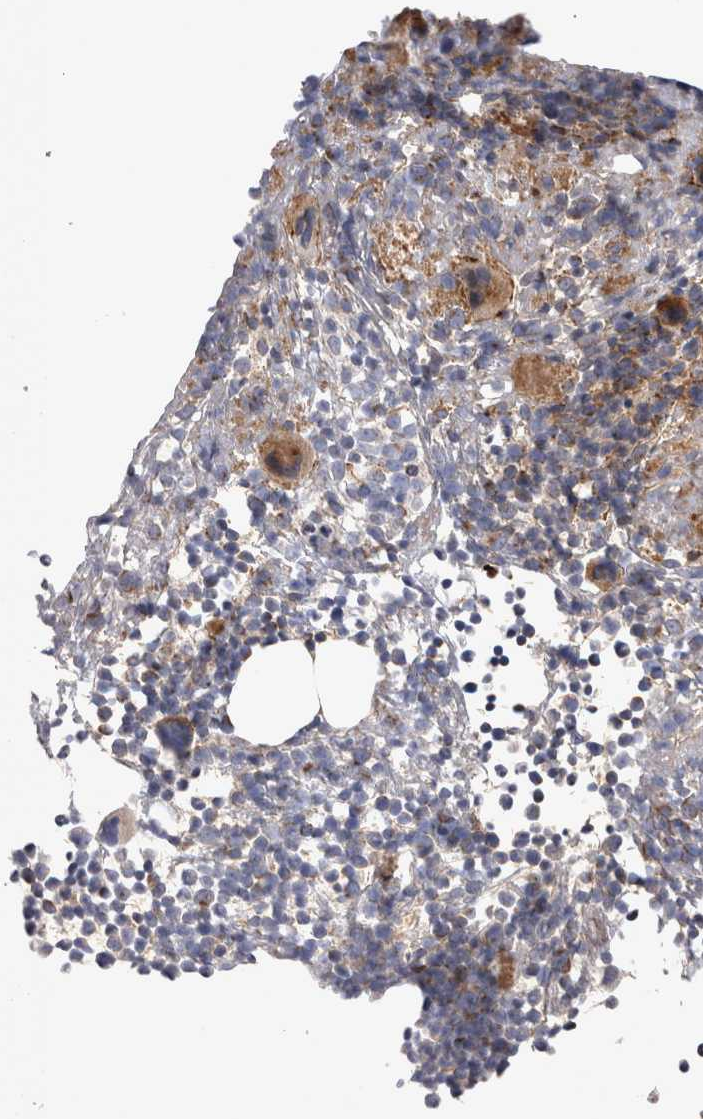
{"staining": {"intensity": "moderate", "quantity": "<25%", "location": "cytoplasmic/membranous"}, "tissue": "bone marrow", "cell_type": "Hematopoietic cells", "image_type": "normal", "snomed": [{"axis": "morphology", "description": "Normal tissue, NOS"}, {"axis": "morphology", "description": "Inflammation, NOS"}, {"axis": "topography", "description": "Bone marrow"}], "caption": "A high-resolution photomicrograph shows immunohistochemistry staining of unremarkable bone marrow, which reveals moderate cytoplasmic/membranous positivity in approximately <25% of hematopoietic cells.", "gene": "TSPOAP1", "patient": {"sex": "male", "age": 1}}